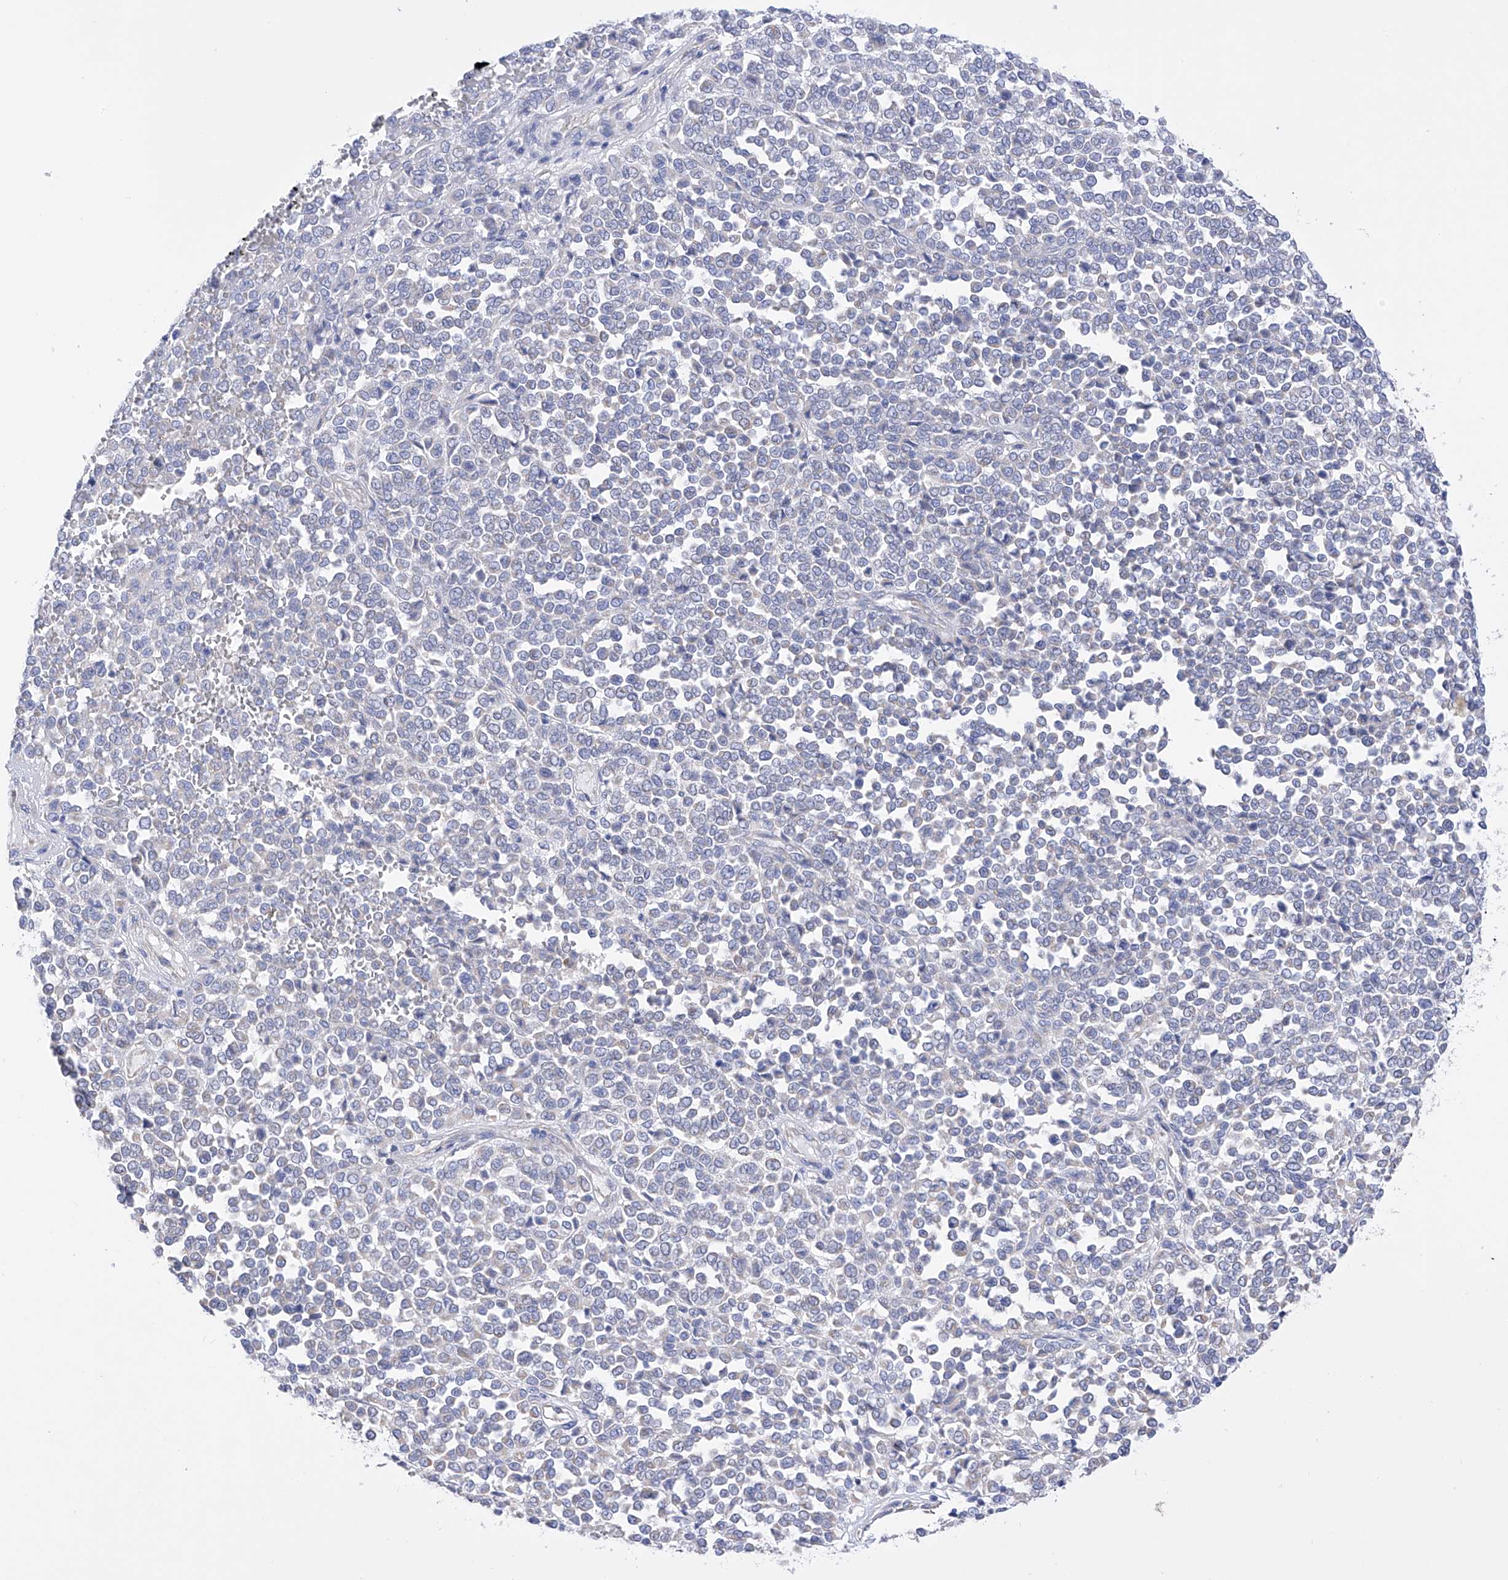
{"staining": {"intensity": "negative", "quantity": "none", "location": "none"}, "tissue": "melanoma", "cell_type": "Tumor cells", "image_type": "cancer", "snomed": [{"axis": "morphology", "description": "Malignant melanoma, Metastatic site"}, {"axis": "topography", "description": "Pancreas"}], "caption": "Tumor cells are negative for brown protein staining in malignant melanoma (metastatic site).", "gene": "FLG", "patient": {"sex": "female", "age": 30}}